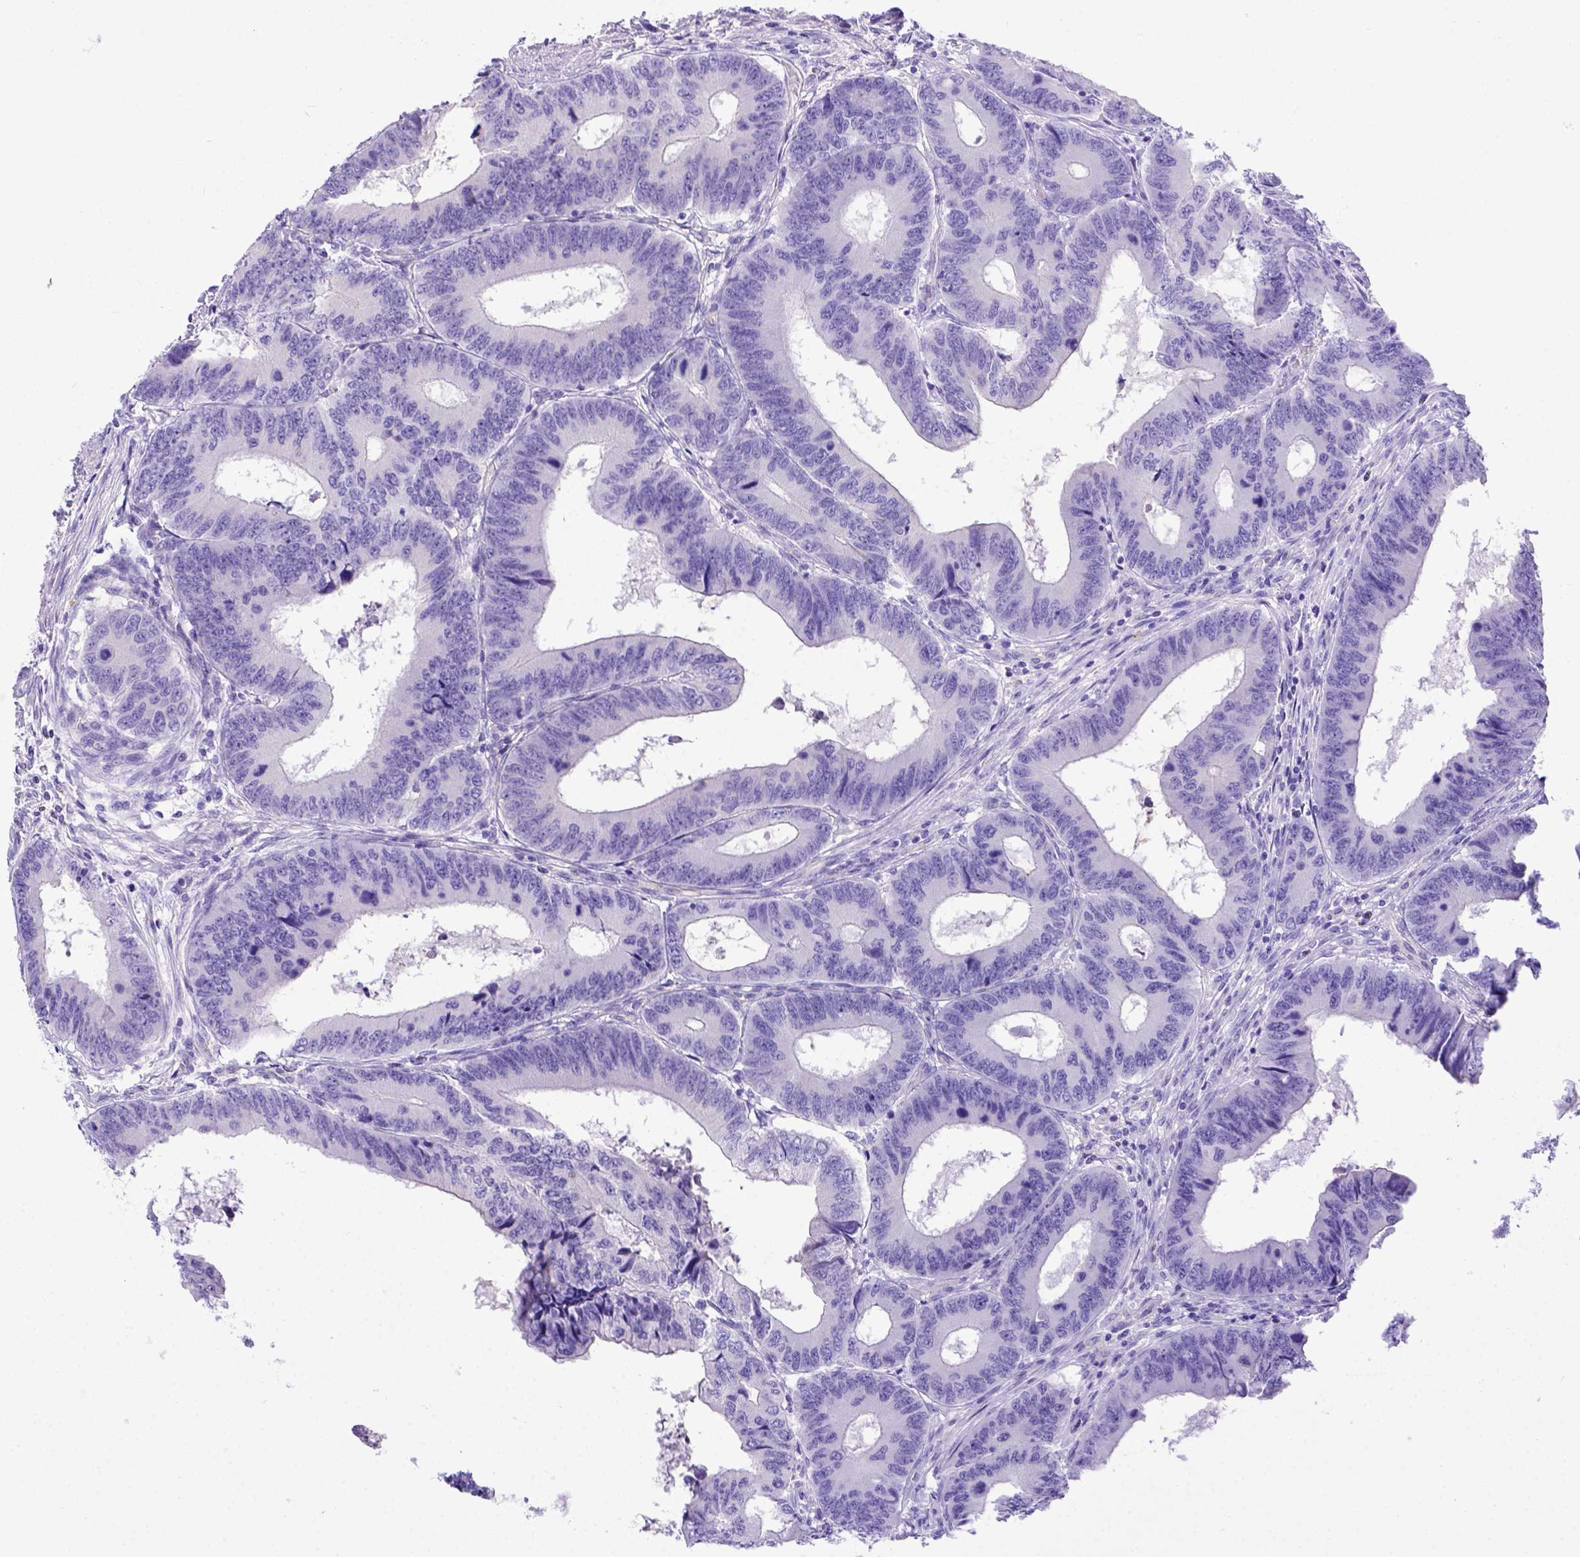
{"staining": {"intensity": "negative", "quantity": "none", "location": "none"}, "tissue": "colorectal cancer", "cell_type": "Tumor cells", "image_type": "cancer", "snomed": [{"axis": "morphology", "description": "Adenocarcinoma, NOS"}, {"axis": "topography", "description": "Colon"}], "caption": "An image of colorectal cancer stained for a protein displays no brown staining in tumor cells.", "gene": "LRRC18", "patient": {"sex": "male", "age": 53}}